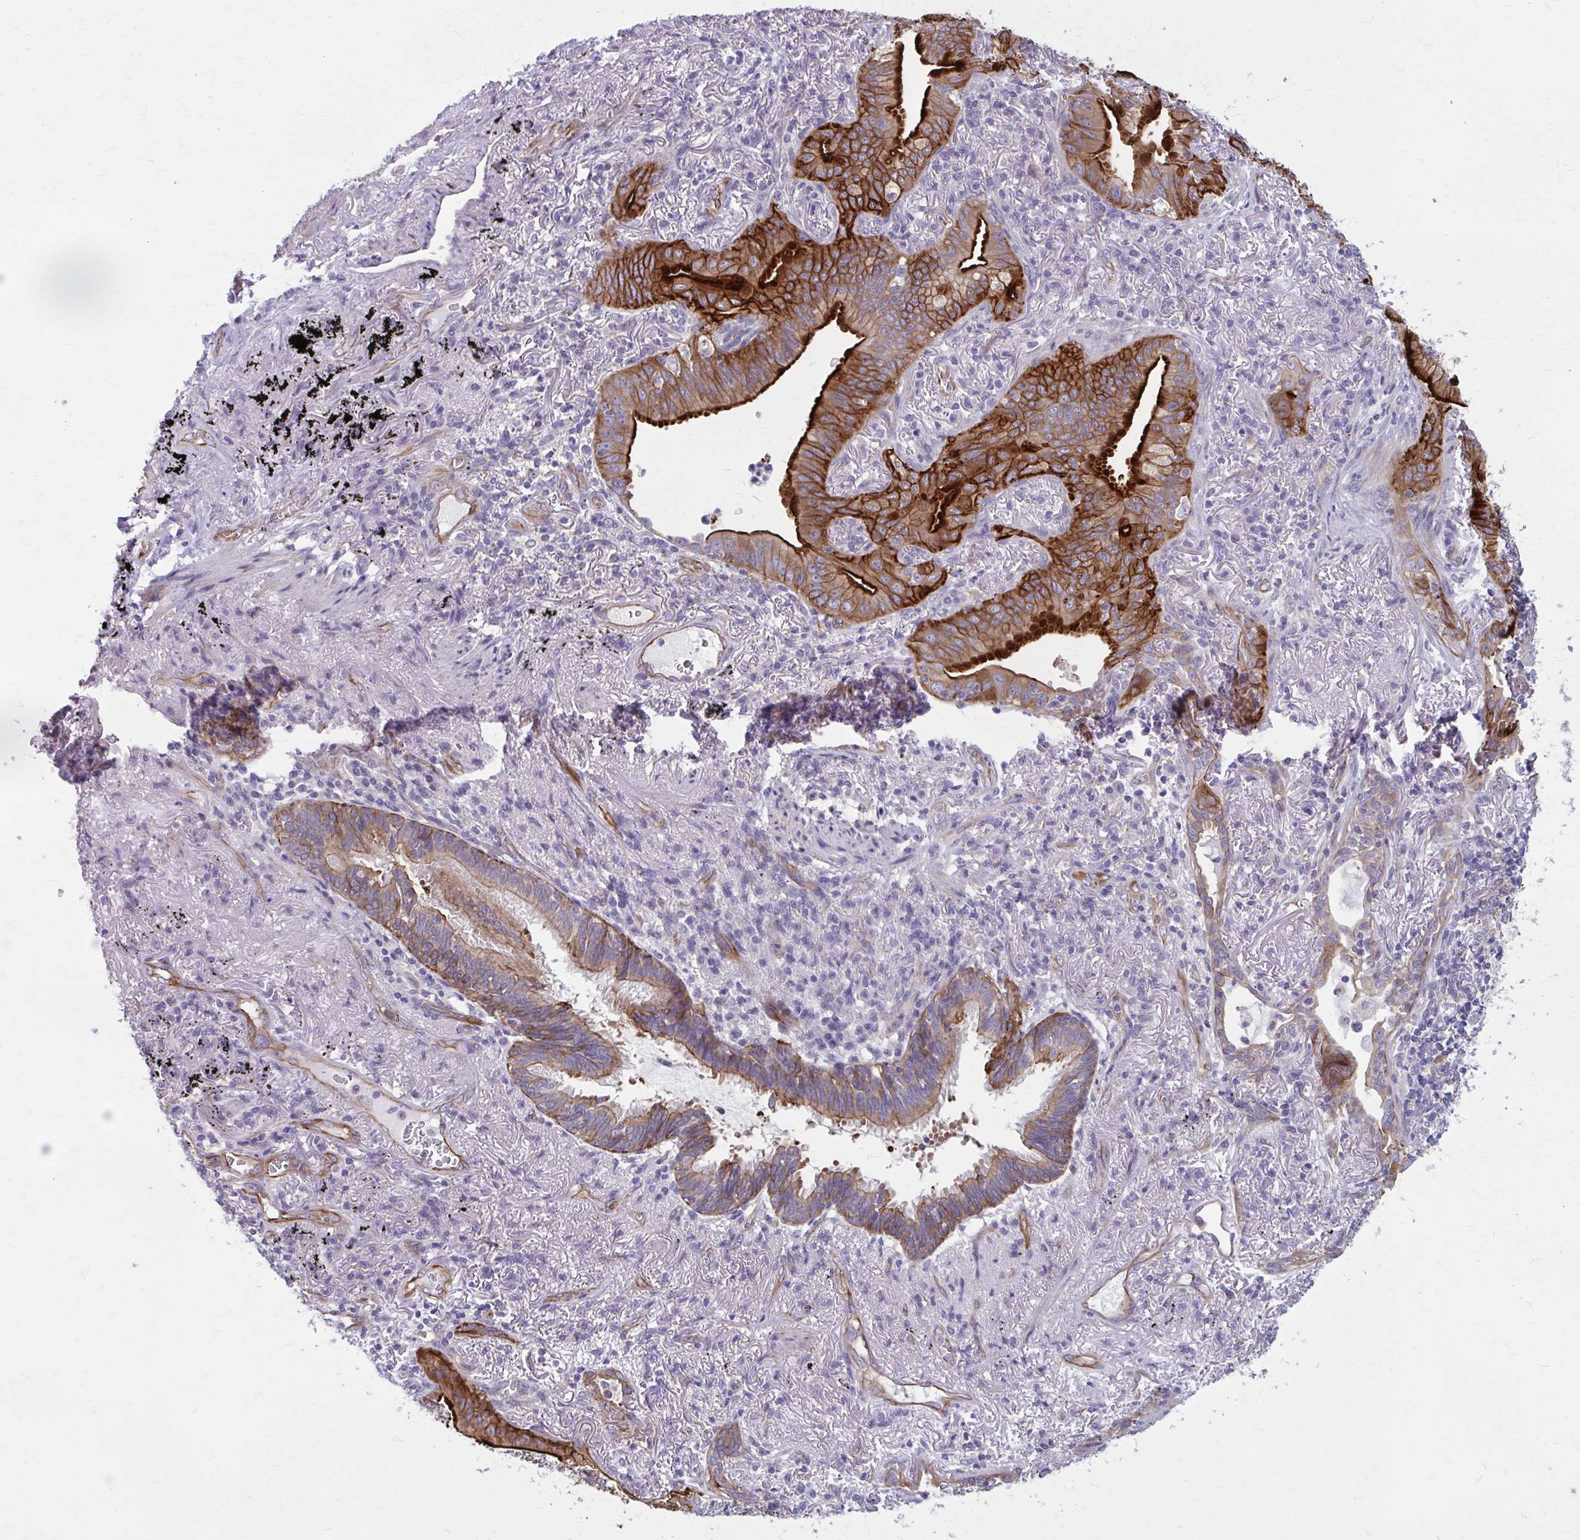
{"staining": {"intensity": "strong", "quantity": ">75%", "location": "cytoplasmic/membranous"}, "tissue": "lung cancer", "cell_type": "Tumor cells", "image_type": "cancer", "snomed": [{"axis": "morphology", "description": "Adenocarcinoma, NOS"}, {"axis": "topography", "description": "Lung"}], "caption": "IHC photomicrograph of neoplastic tissue: human adenocarcinoma (lung) stained using IHC shows high levels of strong protein expression localized specifically in the cytoplasmic/membranous of tumor cells, appearing as a cytoplasmic/membranous brown color.", "gene": "ZDHHC7", "patient": {"sex": "male", "age": 77}}